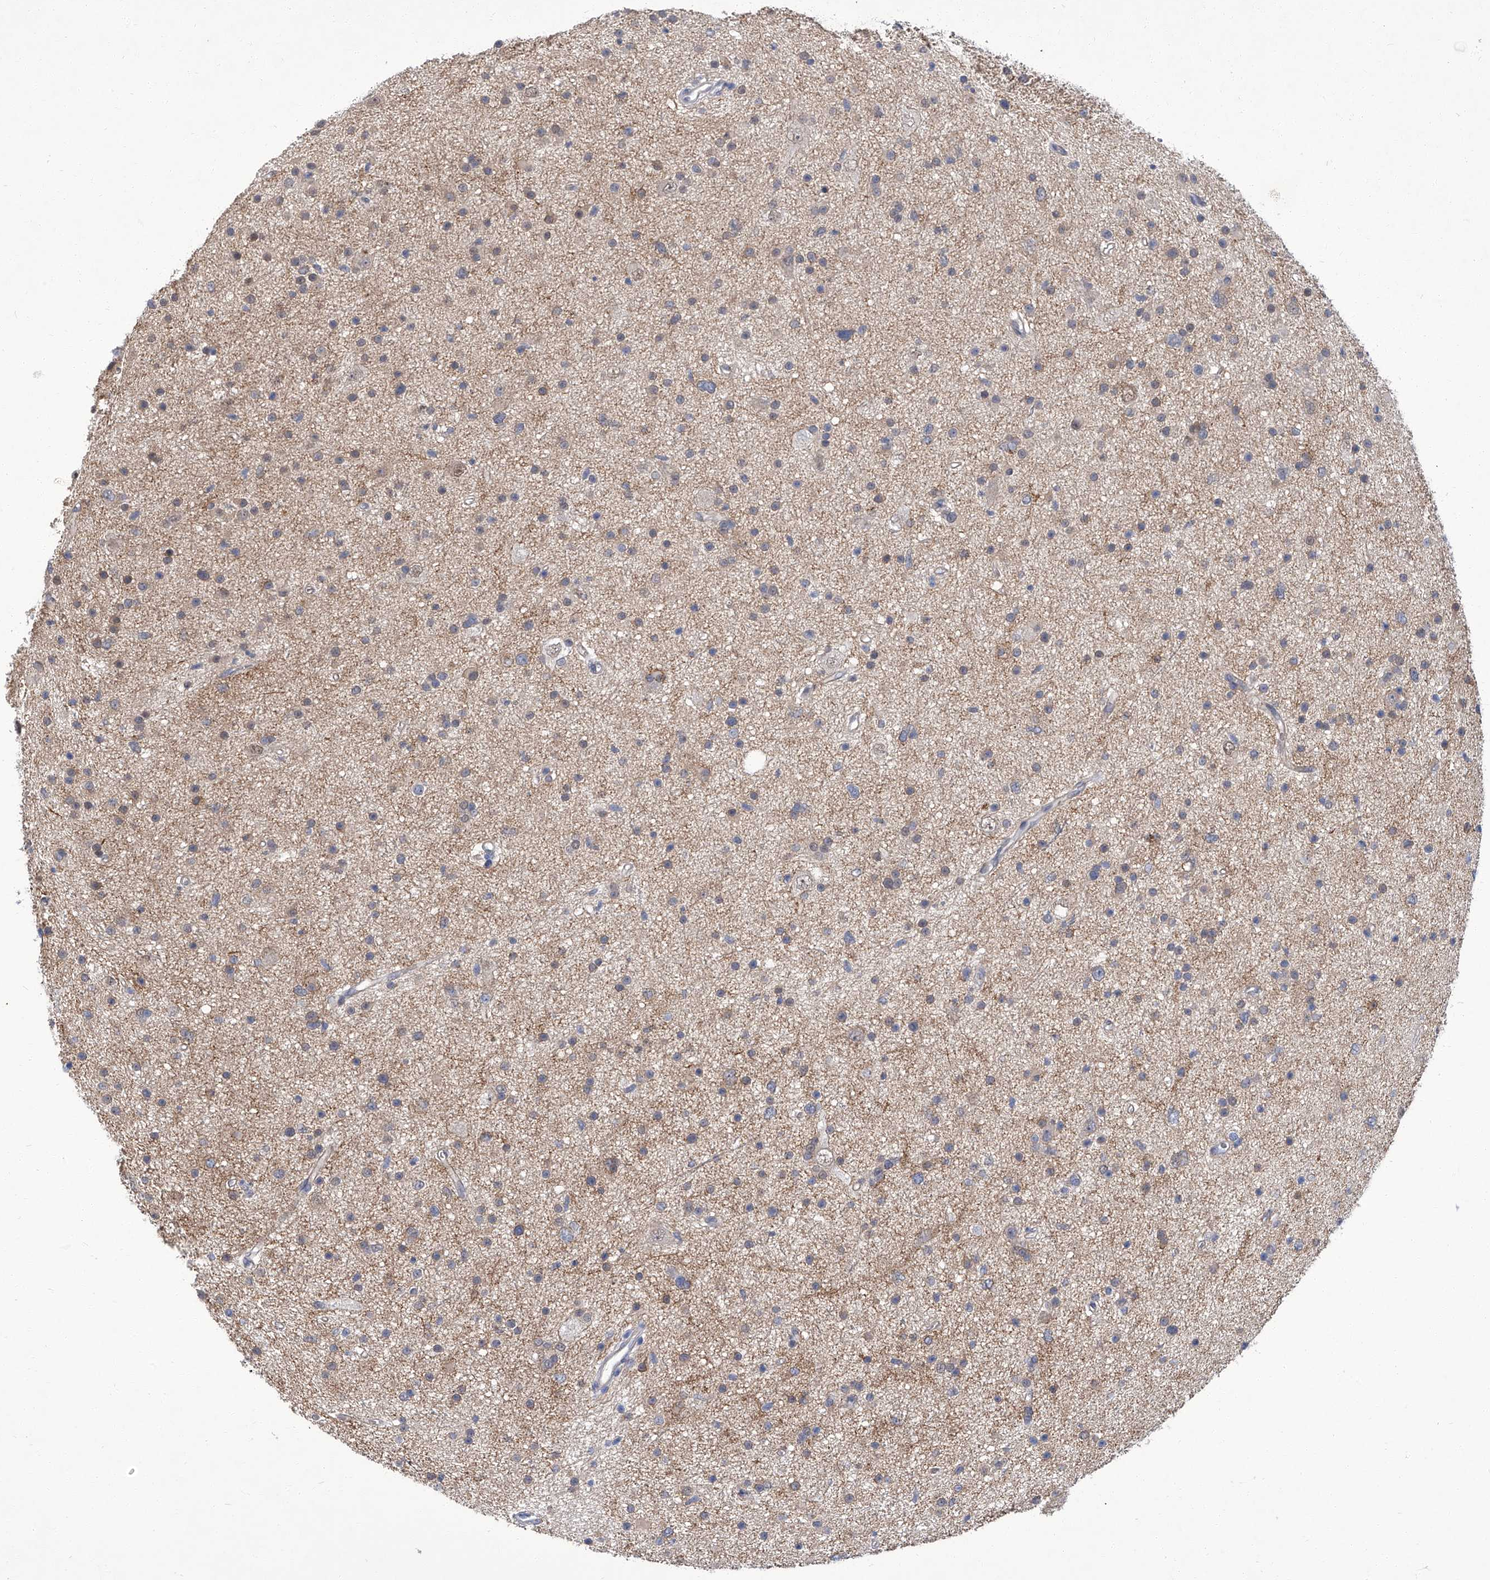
{"staining": {"intensity": "weak", "quantity": "25%-75%", "location": "cytoplasmic/membranous"}, "tissue": "glioma", "cell_type": "Tumor cells", "image_type": "cancer", "snomed": [{"axis": "morphology", "description": "Glioma, malignant, Low grade"}, {"axis": "topography", "description": "Cerebral cortex"}], "caption": "Glioma tissue exhibits weak cytoplasmic/membranous positivity in about 25%-75% of tumor cells Nuclei are stained in blue.", "gene": "PARD3", "patient": {"sex": "female", "age": 39}}